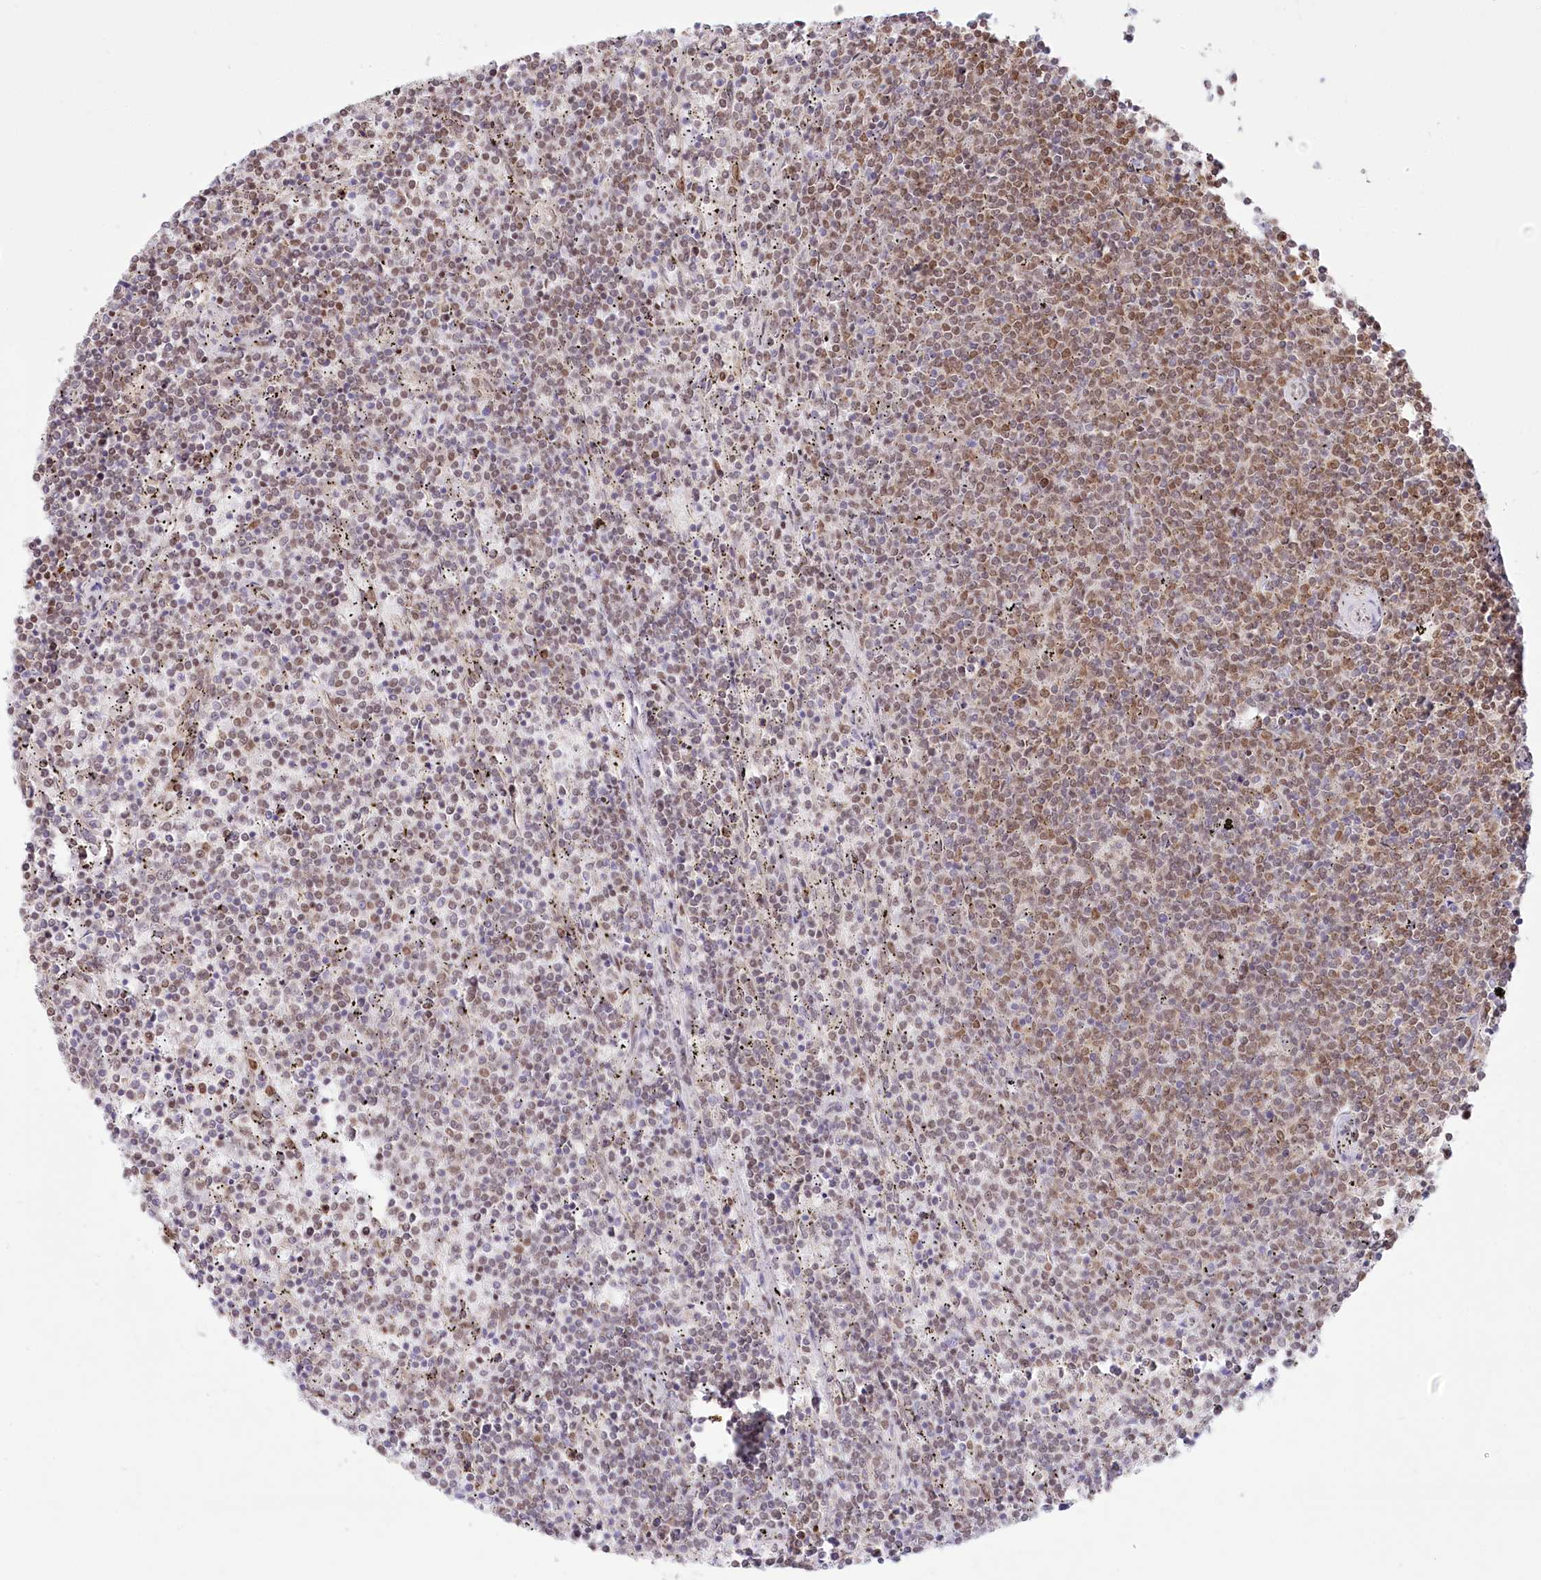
{"staining": {"intensity": "moderate", "quantity": "25%-75%", "location": "cytoplasmic/membranous,nuclear"}, "tissue": "lymphoma", "cell_type": "Tumor cells", "image_type": "cancer", "snomed": [{"axis": "morphology", "description": "Malignant lymphoma, non-Hodgkin's type, Low grade"}, {"axis": "topography", "description": "Spleen"}], "caption": "The micrograph reveals immunohistochemical staining of lymphoma. There is moderate cytoplasmic/membranous and nuclear expression is appreciated in about 25%-75% of tumor cells.", "gene": "PYURF", "patient": {"sex": "female", "age": 50}}